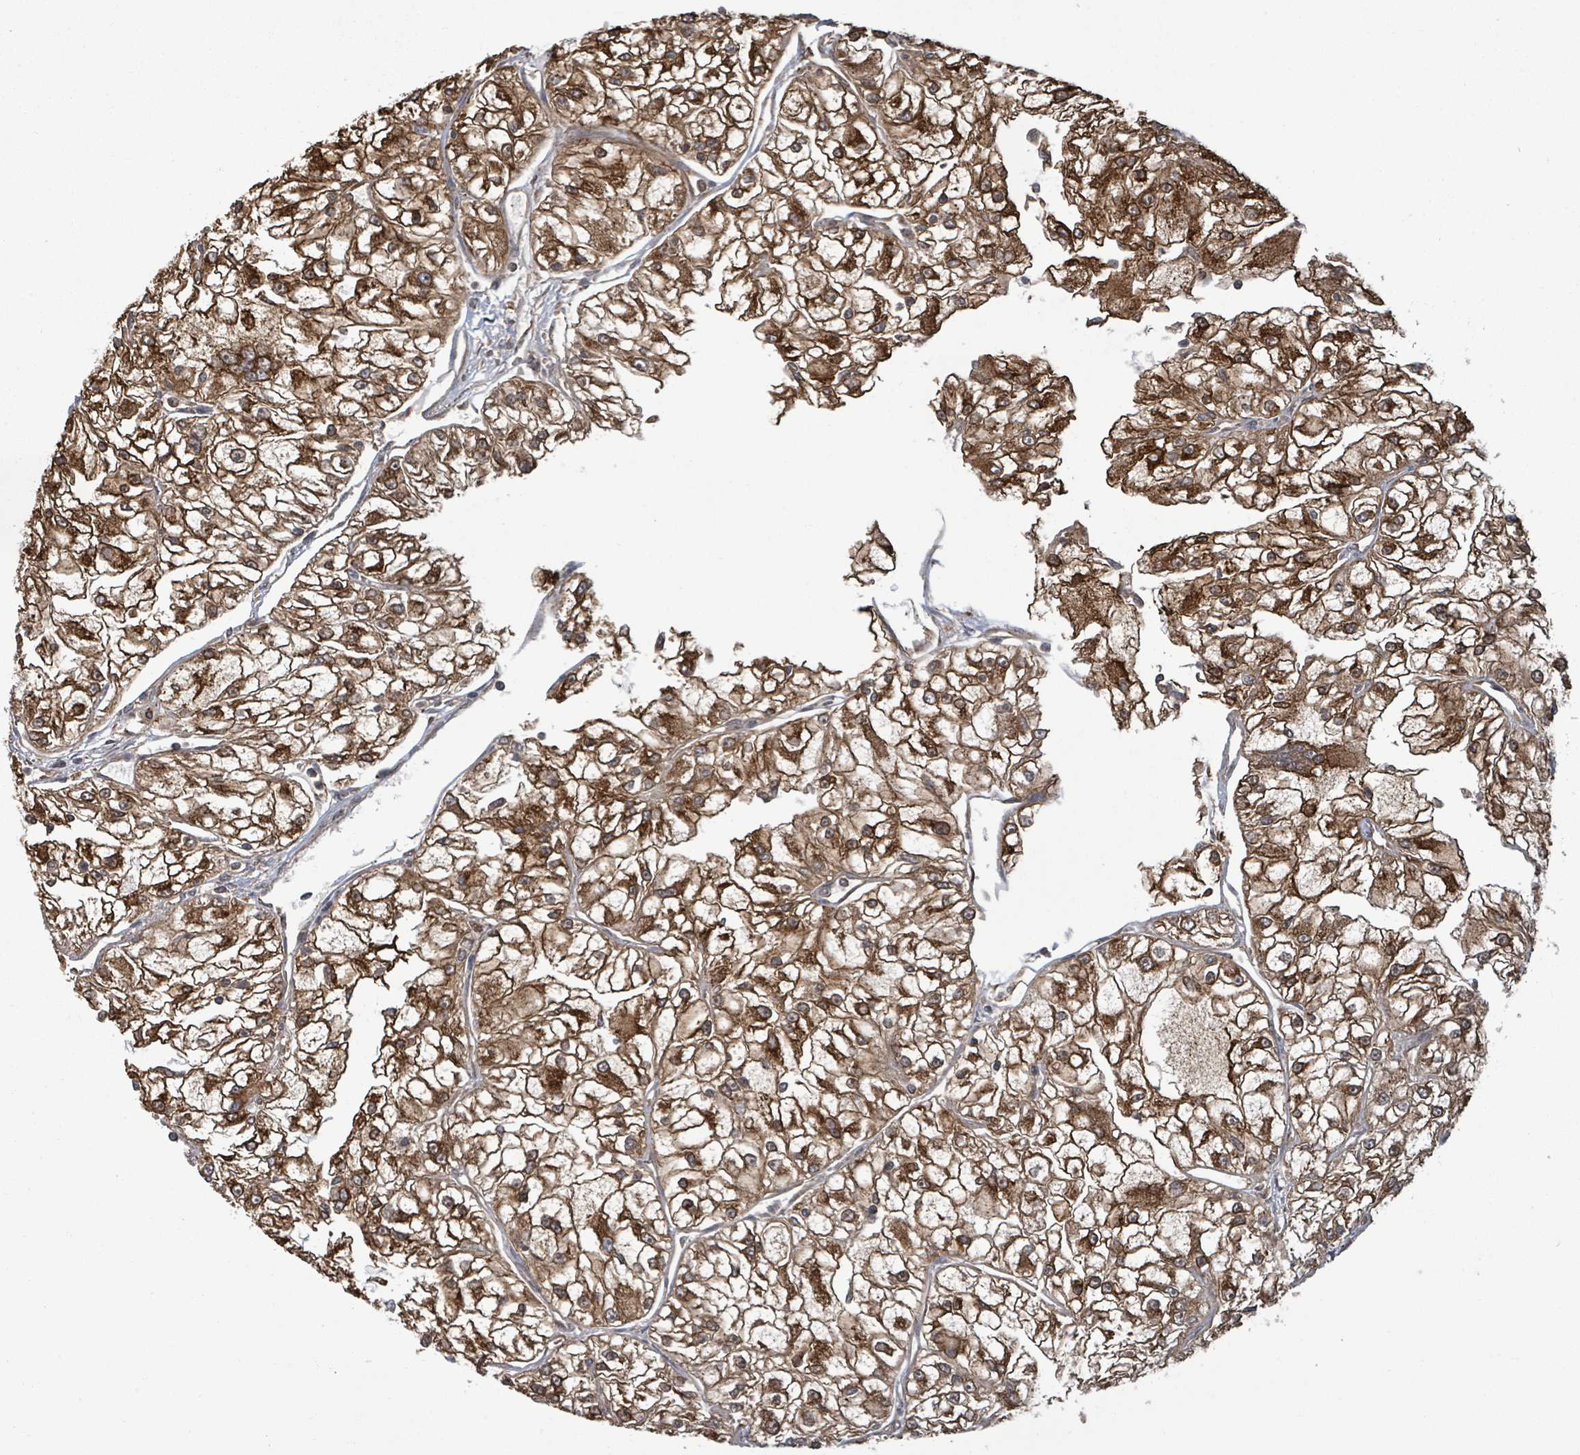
{"staining": {"intensity": "strong", "quantity": ">75%", "location": "cytoplasmic/membranous"}, "tissue": "renal cancer", "cell_type": "Tumor cells", "image_type": "cancer", "snomed": [{"axis": "morphology", "description": "Adenocarcinoma, NOS"}, {"axis": "topography", "description": "Kidney"}], "caption": "Strong cytoplasmic/membranous staining is appreciated in approximately >75% of tumor cells in renal cancer (adenocarcinoma).", "gene": "KLC1", "patient": {"sex": "female", "age": 72}}